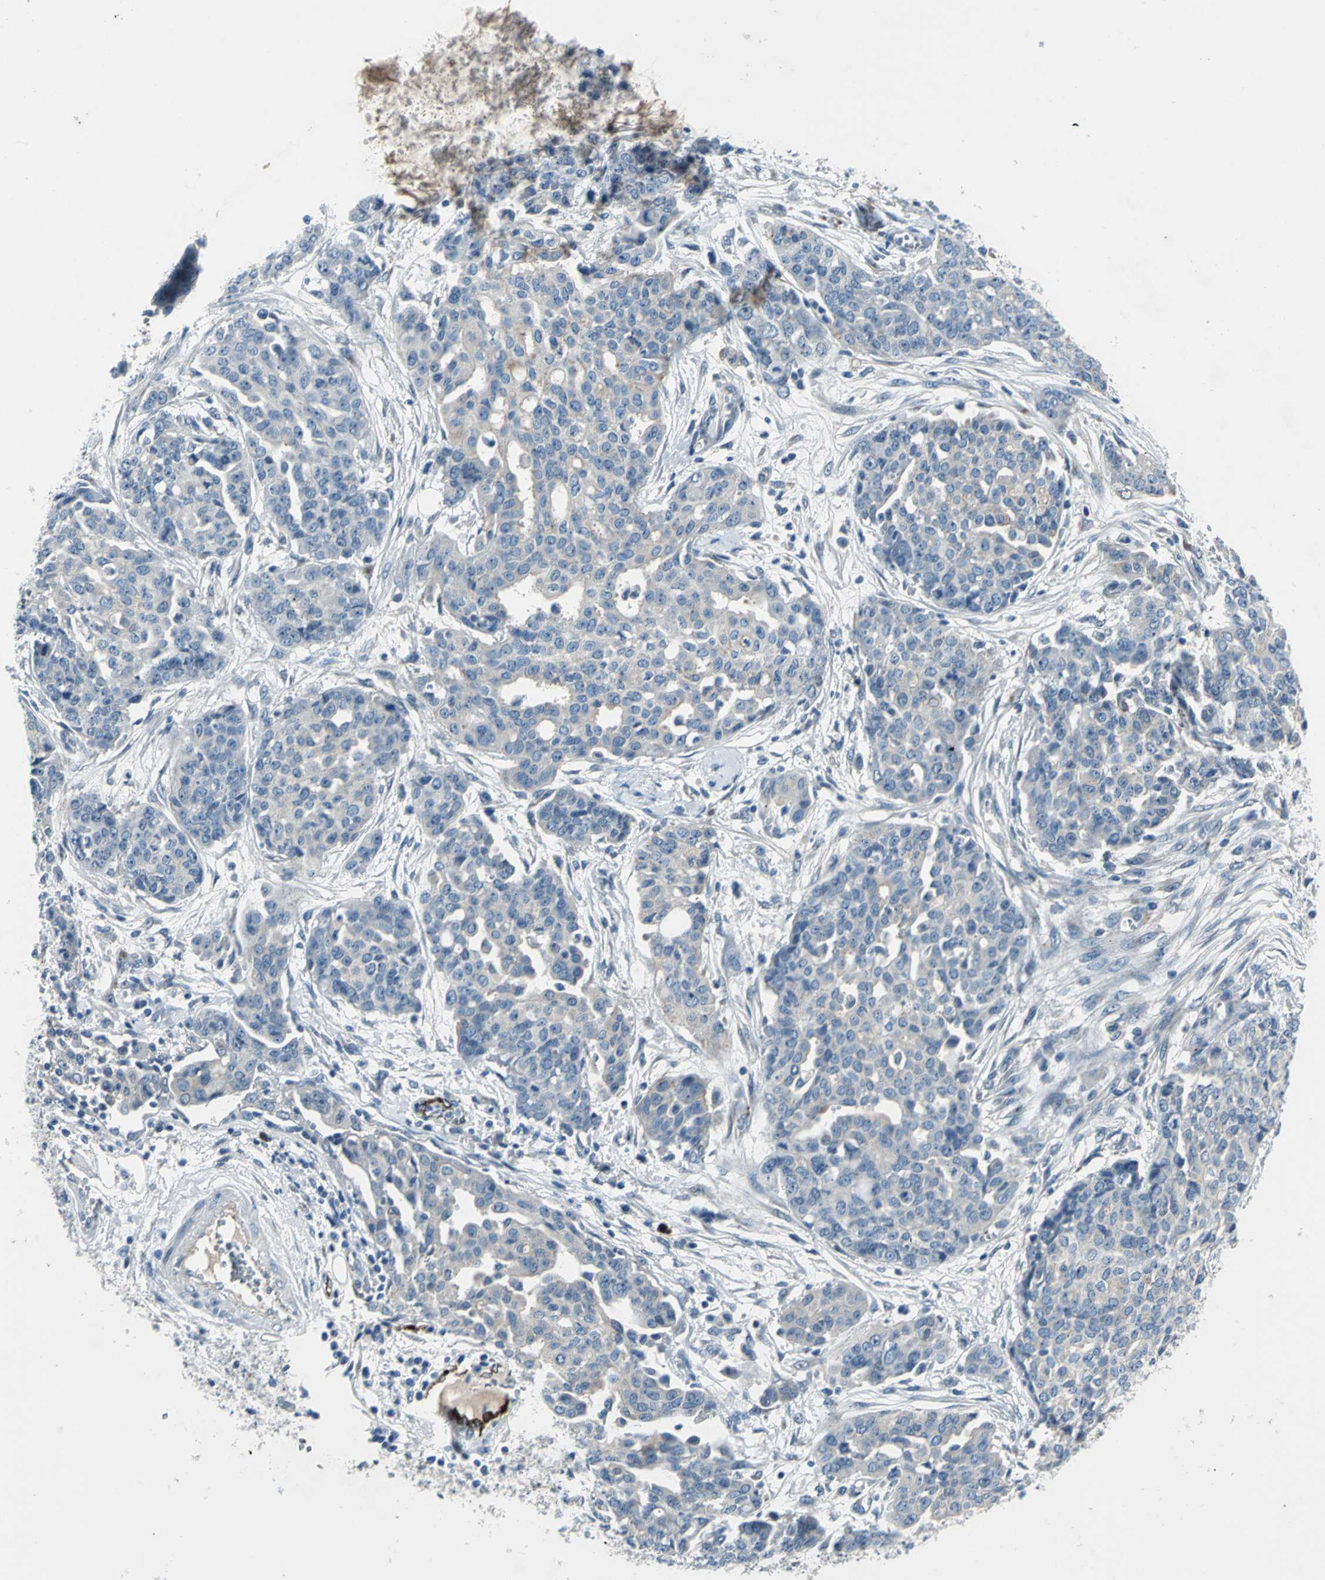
{"staining": {"intensity": "weak", "quantity": "<25%", "location": "cytoplasmic/membranous"}, "tissue": "ovarian cancer", "cell_type": "Tumor cells", "image_type": "cancer", "snomed": [{"axis": "morphology", "description": "Cystadenocarcinoma, serous, NOS"}, {"axis": "topography", "description": "Soft tissue"}, {"axis": "topography", "description": "Ovary"}], "caption": "Tumor cells are negative for brown protein staining in ovarian serous cystadenocarcinoma. The staining was performed using DAB to visualize the protein expression in brown, while the nuclei were stained in blue with hematoxylin (Magnification: 20x).", "gene": "SELP", "patient": {"sex": "female", "age": 57}}